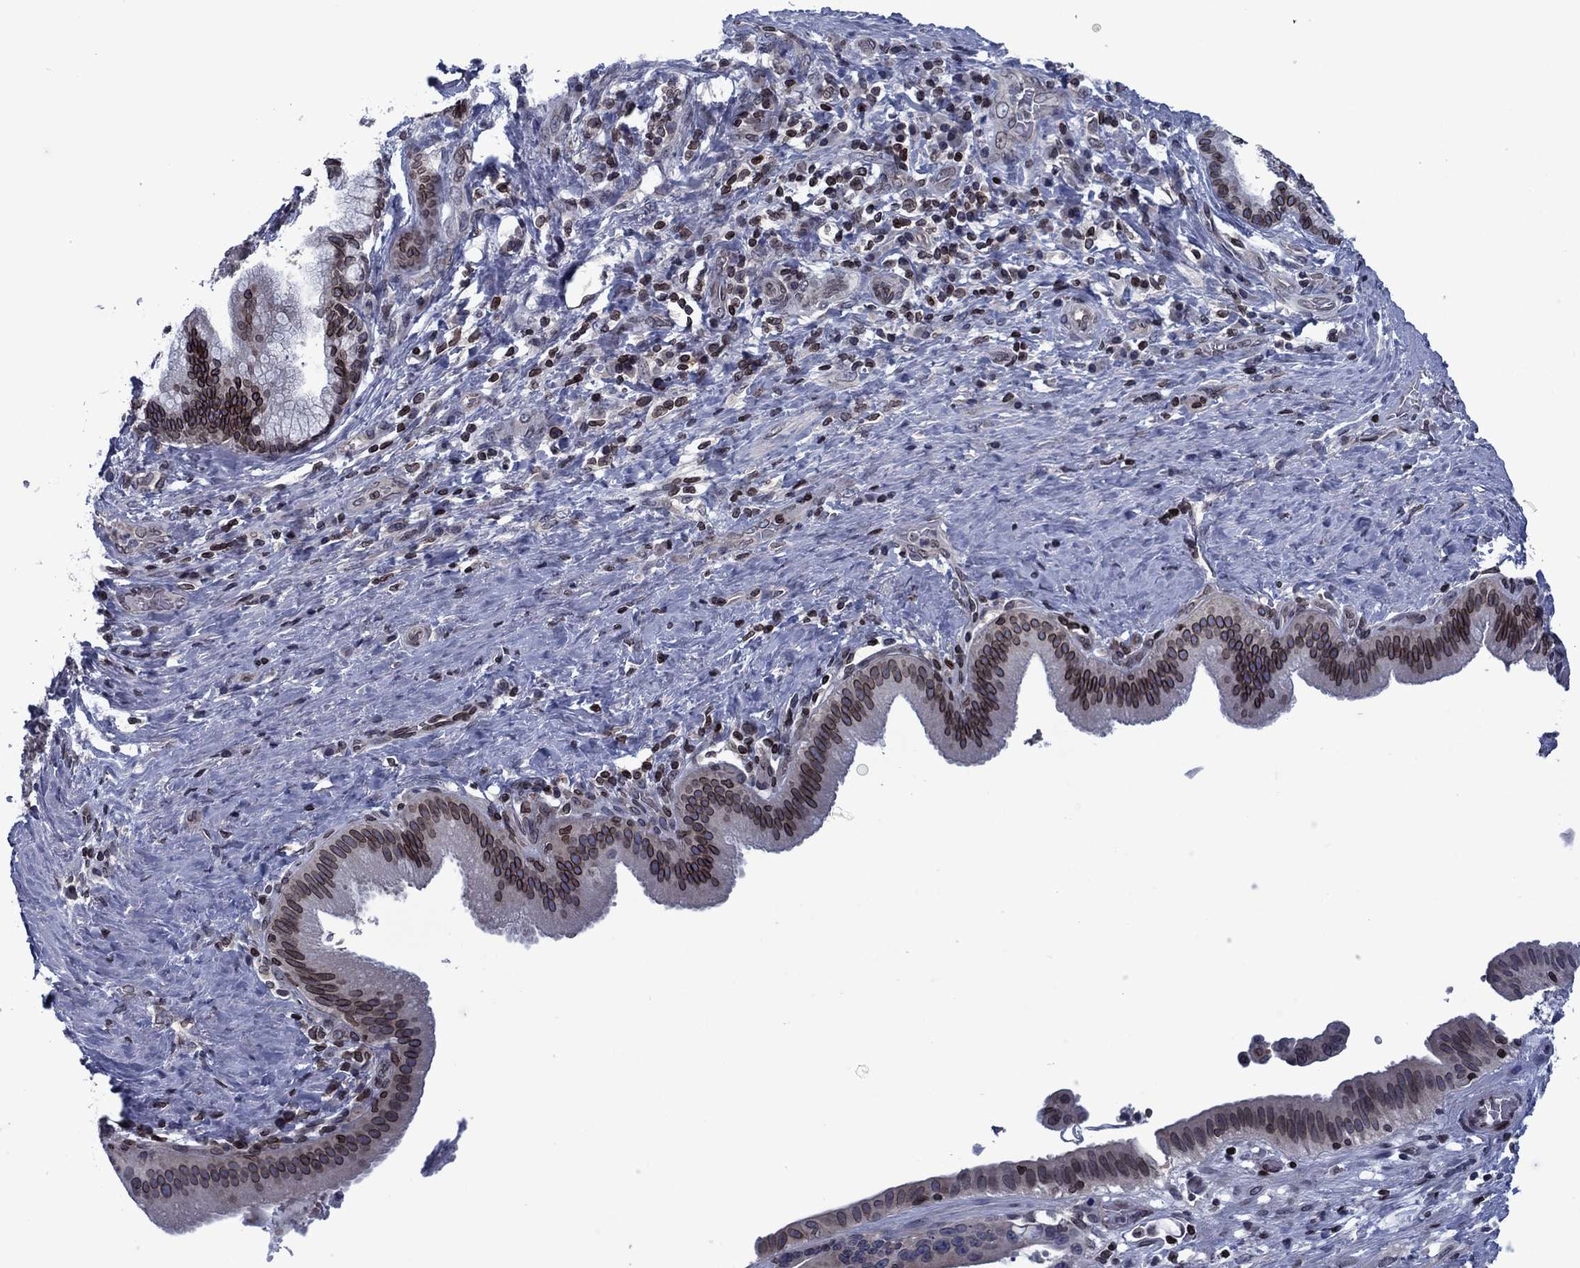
{"staining": {"intensity": "strong", "quantity": "25%-75%", "location": "cytoplasmic/membranous,nuclear"}, "tissue": "liver cancer", "cell_type": "Tumor cells", "image_type": "cancer", "snomed": [{"axis": "morphology", "description": "Cholangiocarcinoma"}, {"axis": "topography", "description": "Liver"}], "caption": "Brown immunohistochemical staining in liver cholangiocarcinoma shows strong cytoplasmic/membranous and nuclear staining in approximately 25%-75% of tumor cells.", "gene": "SLA", "patient": {"sex": "female", "age": 73}}